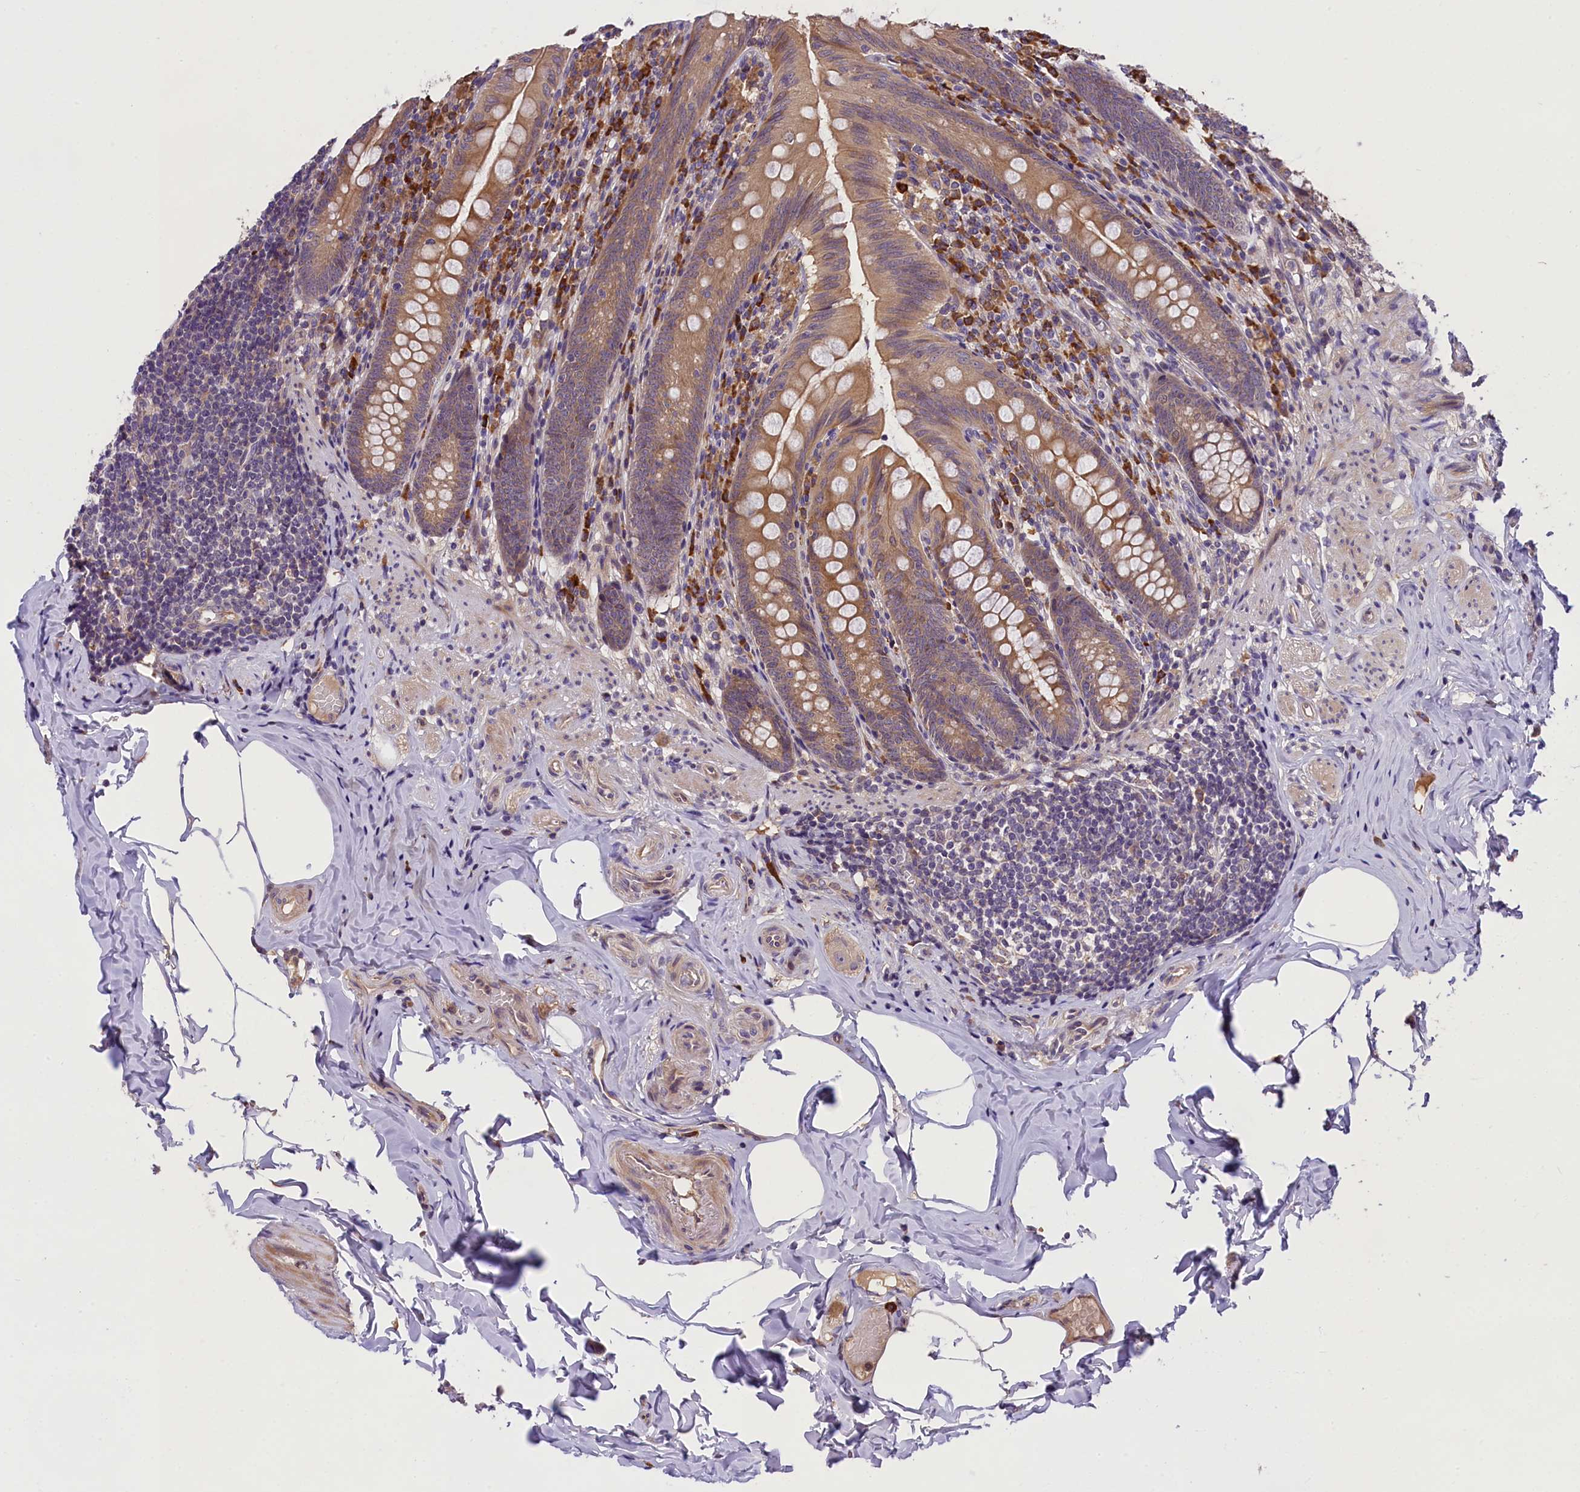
{"staining": {"intensity": "moderate", "quantity": ">75%", "location": "cytoplasmic/membranous"}, "tissue": "appendix", "cell_type": "Glandular cells", "image_type": "normal", "snomed": [{"axis": "morphology", "description": "Normal tissue, NOS"}, {"axis": "topography", "description": "Appendix"}], "caption": "Immunohistochemistry (DAB (3,3'-diaminobenzidine)) staining of normal appendix displays moderate cytoplasmic/membranous protein positivity in about >75% of glandular cells. (DAB (3,3'-diaminobenzidine) IHC with brightfield microscopy, high magnification).", "gene": "ABCC10", "patient": {"sex": "male", "age": 55}}